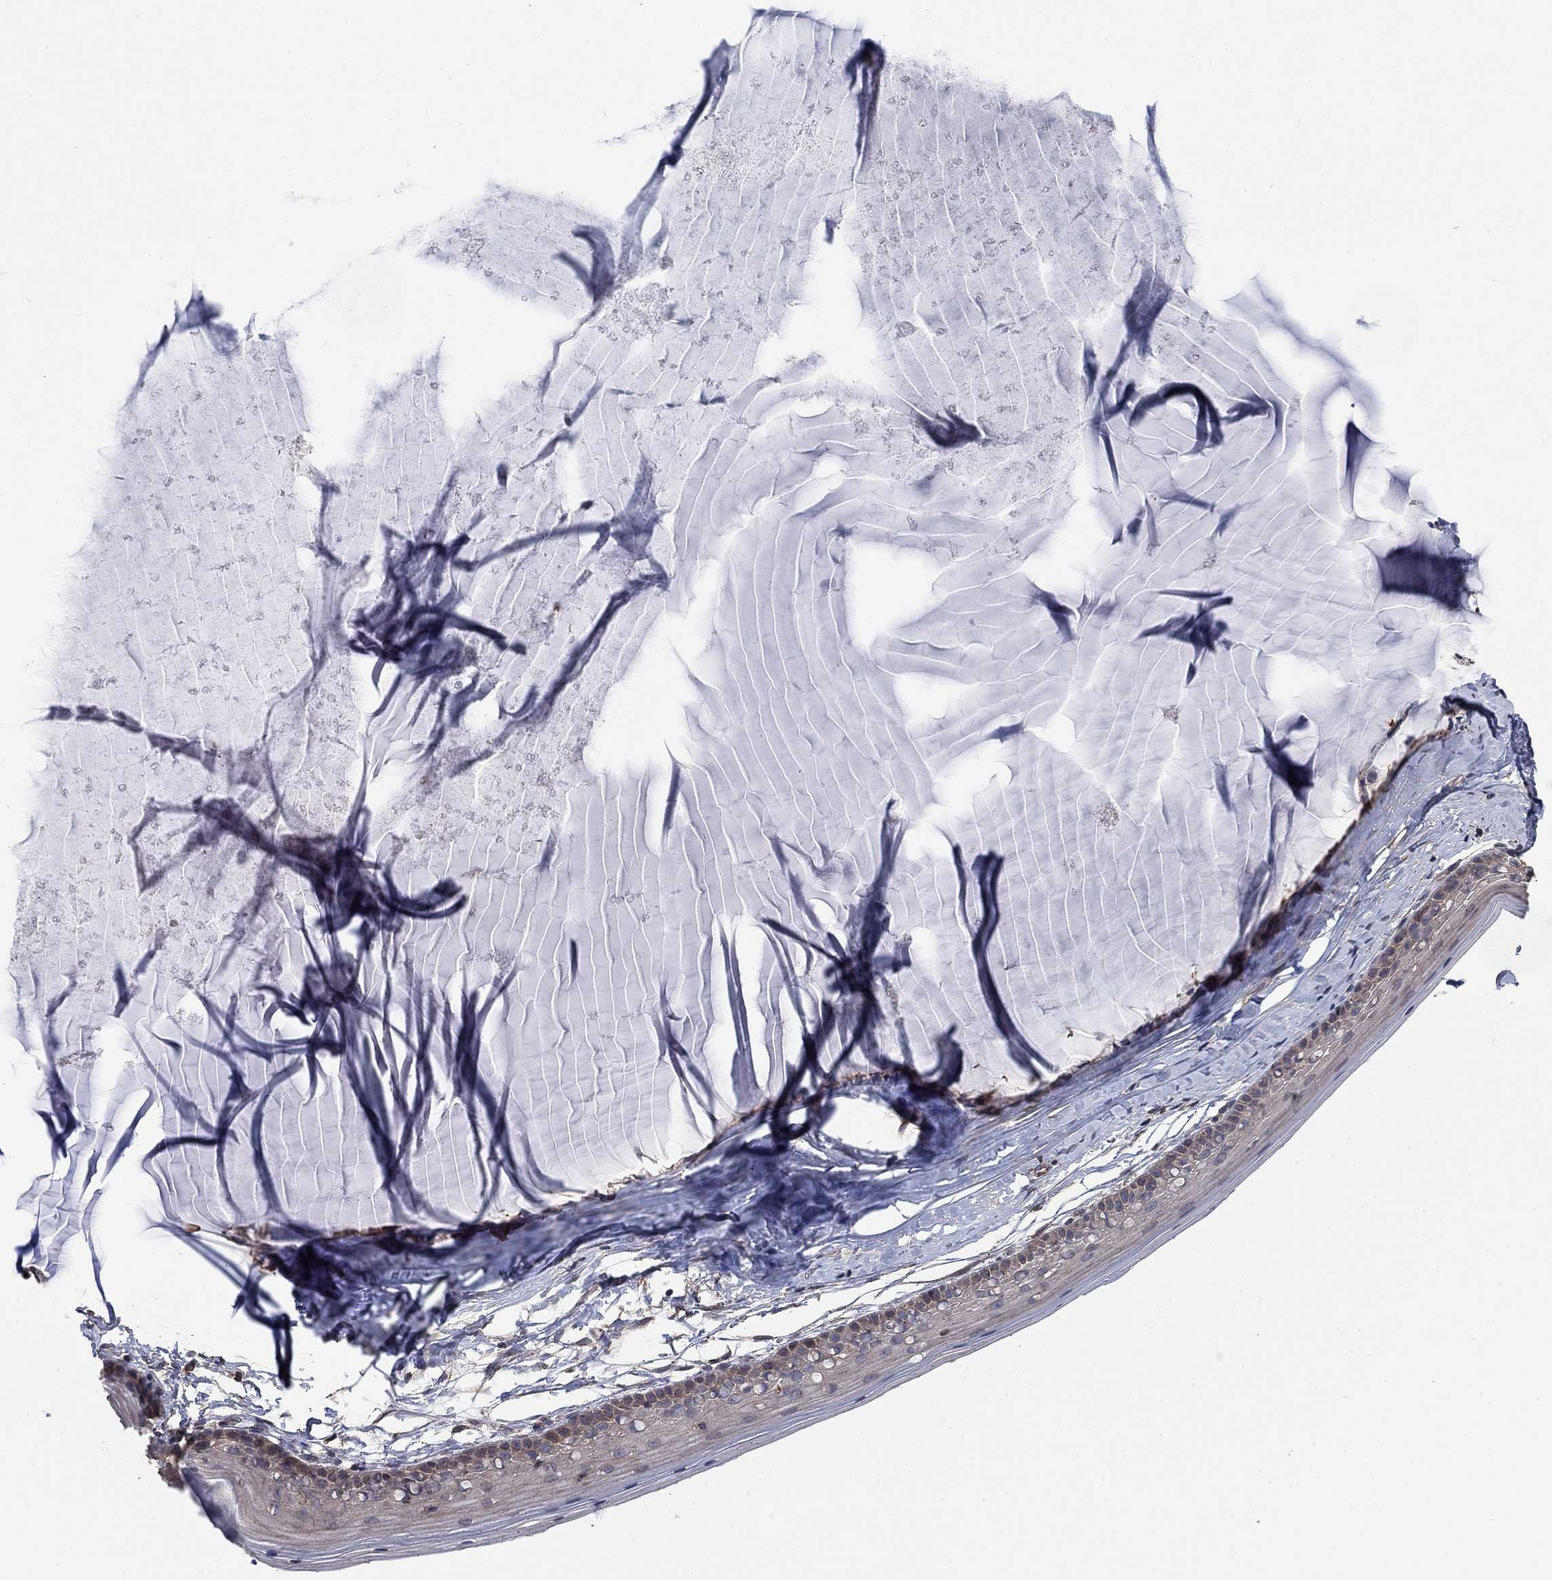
{"staining": {"intensity": "negative", "quantity": "none", "location": "none"}, "tissue": "cervix", "cell_type": "Glandular cells", "image_type": "normal", "snomed": [{"axis": "morphology", "description": "Normal tissue, NOS"}, {"axis": "topography", "description": "Cervix"}], "caption": "Immunohistochemistry of unremarkable cervix demonstrates no positivity in glandular cells. Nuclei are stained in blue.", "gene": "PDE3A", "patient": {"sex": "female", "age": 40}}